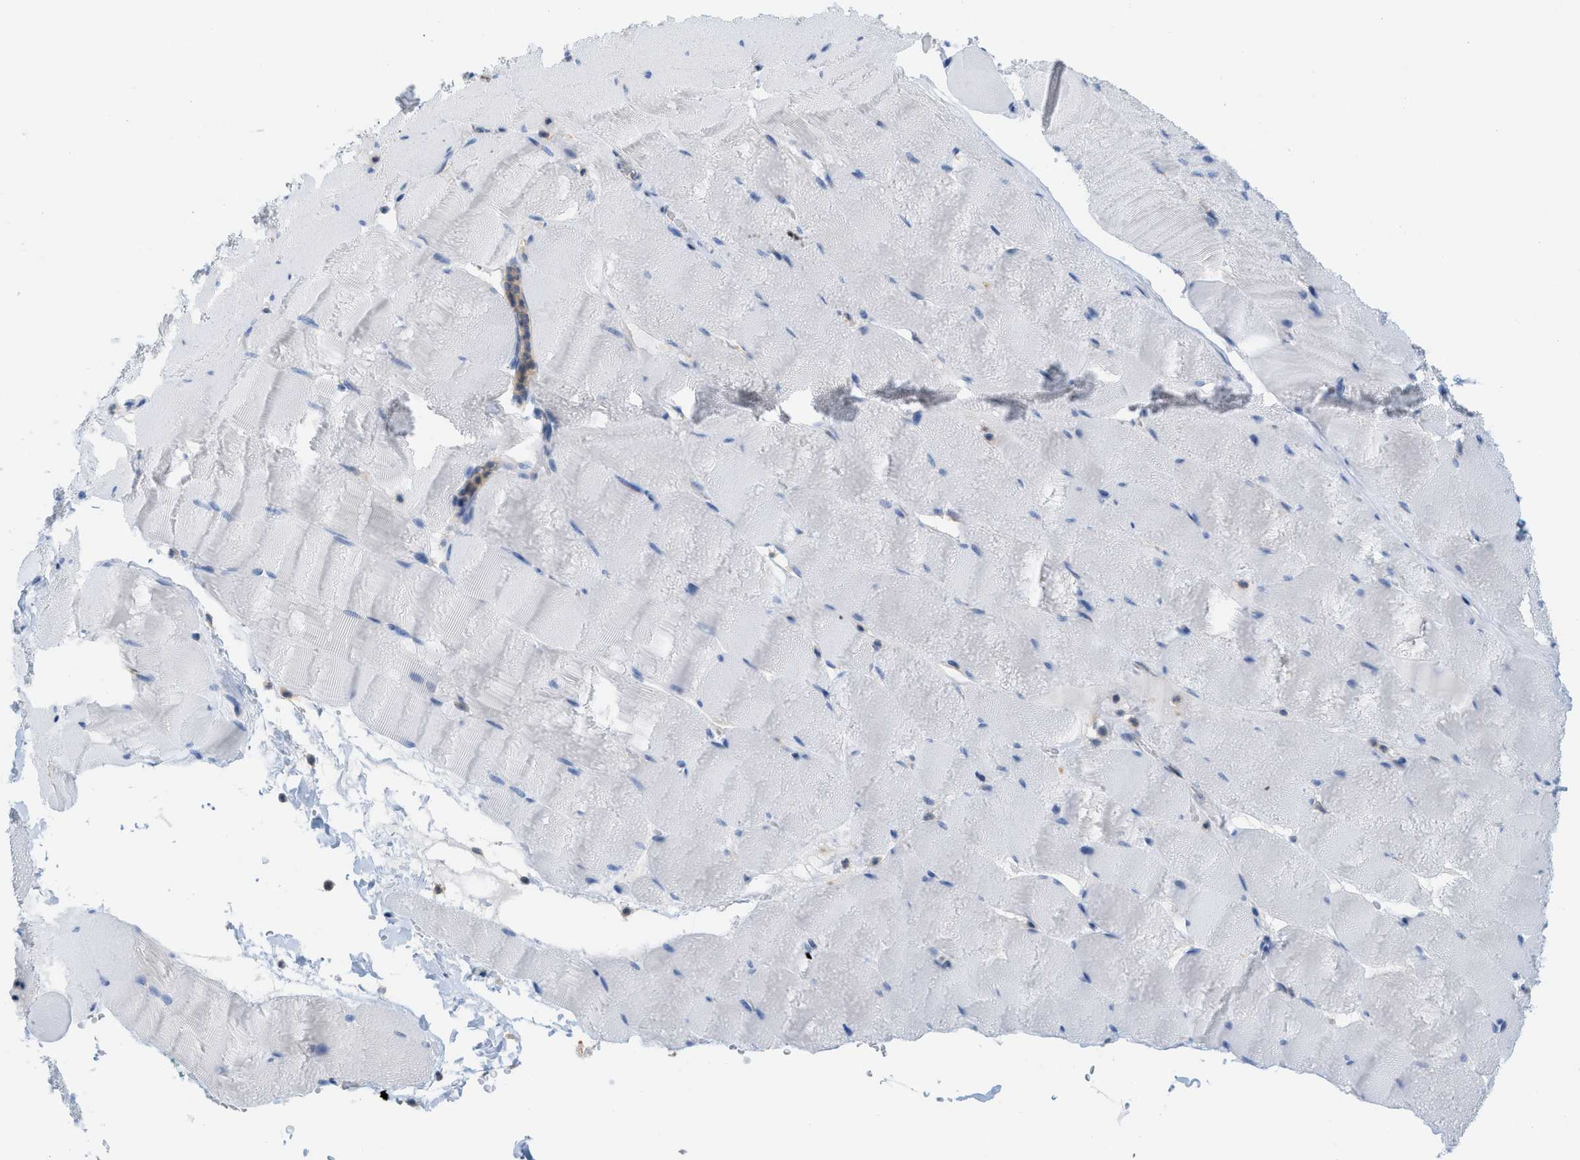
{"staining": {"intensity": "negative", "quantity": "none", "location": "none"}, "tissue": "skeletal muscle", "cell_type": "Myocytes", "image_type": "normal", "snomed": [{"axis": "morphology", "description": "Normal tissue, NOS"}, {"axis": "topography", "description": "Skeletal muscle"}], "caption": "High power microscopy histopathology image of an immunohistochemistry histopathology image of benign skeletal muscle, revealing no significant positivity in myocytes.", "gene": "CSTB", "patient": {"sex": "male", "age": 62}}